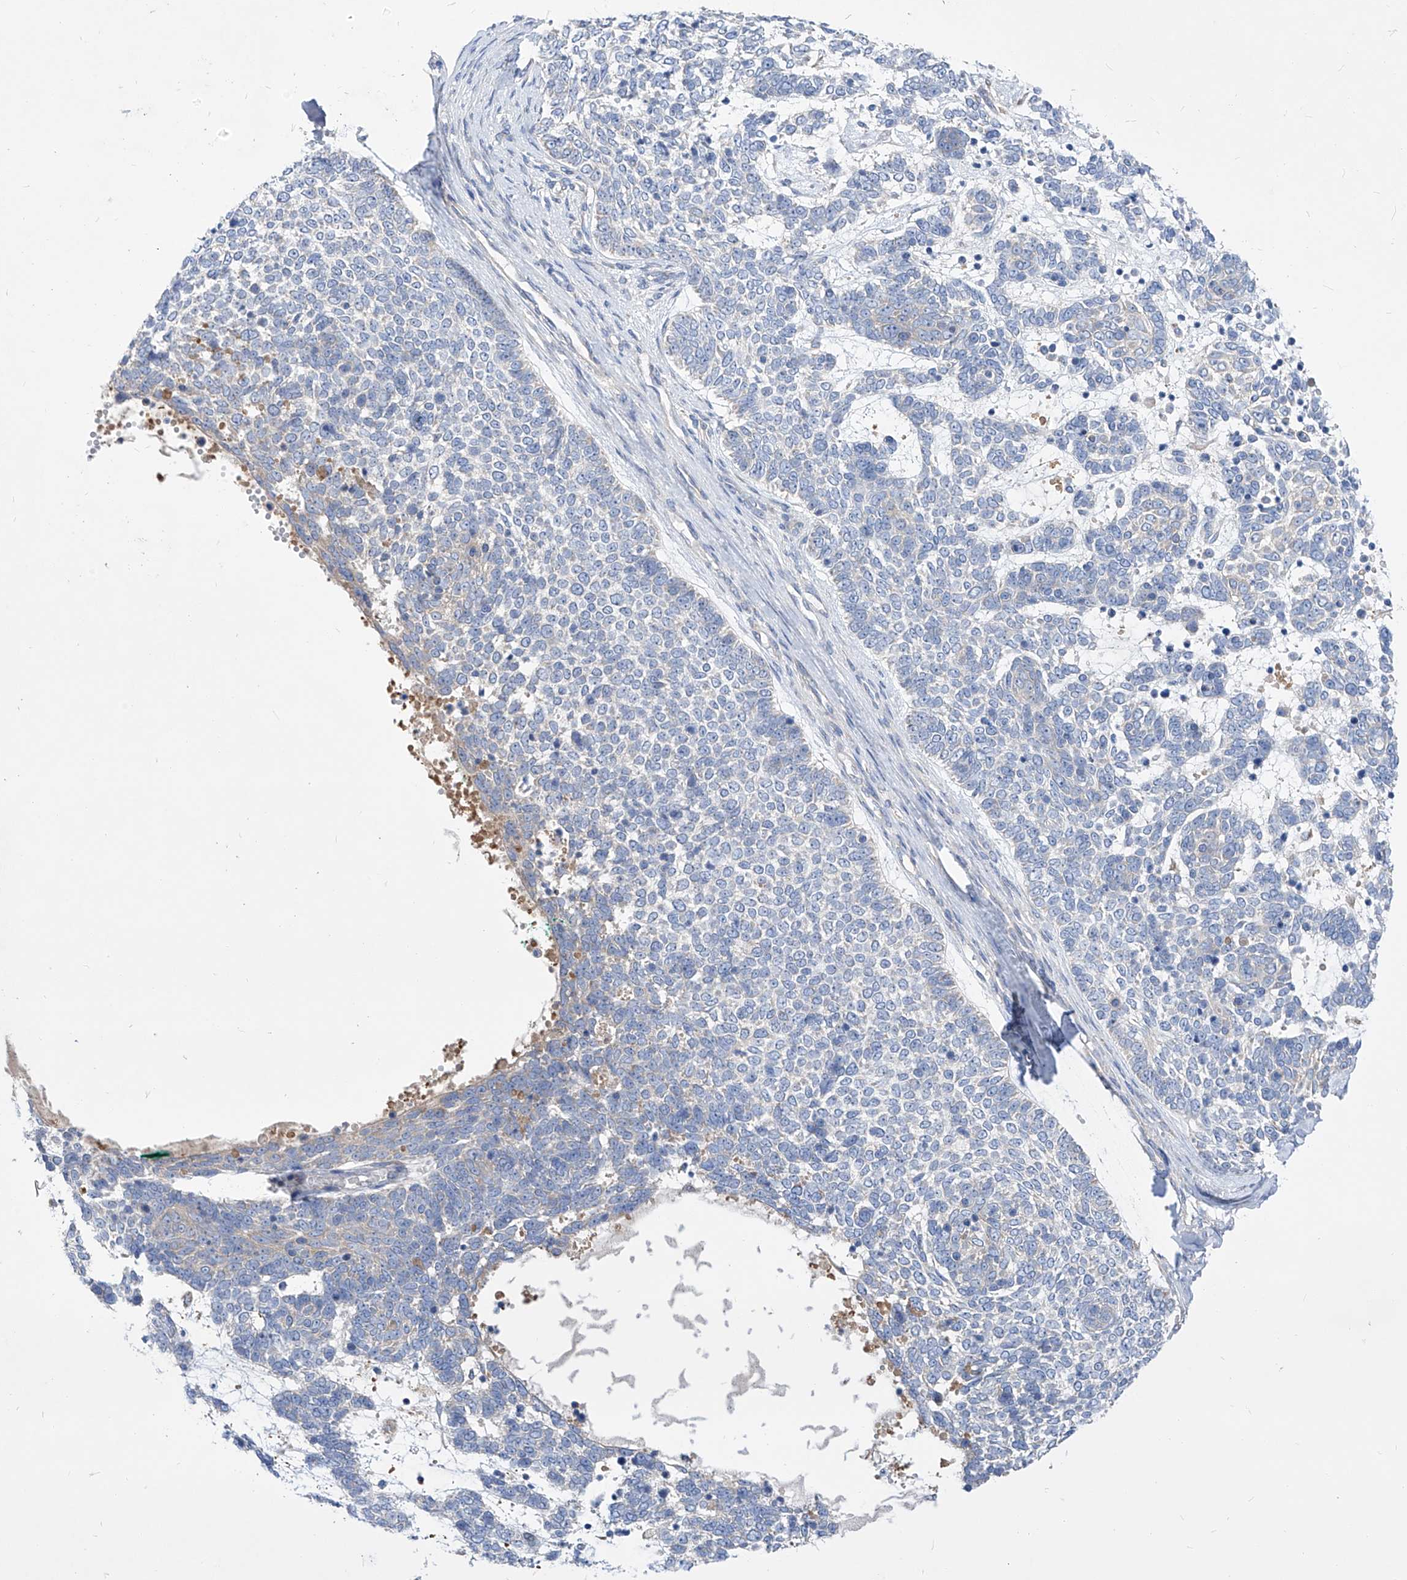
{"staining": {"intensity": "negative", "quantity": "none", "location": "none"}, "tissue": "skin cancer", "cell_type": "Tumor cells", "image_type": "cancer", "snomed": [{"axis": "morphology", "description": "Basal cell carcinoma"}, {"axis": "topography", "description": "Skin"}], "caption": "Immunohistochemical staining of skin cancer (basal cell carcinoma) shows no significant staining in tumor cells.", "gene": "UFL1", "patient": {"sex": "female", "age": 81}}